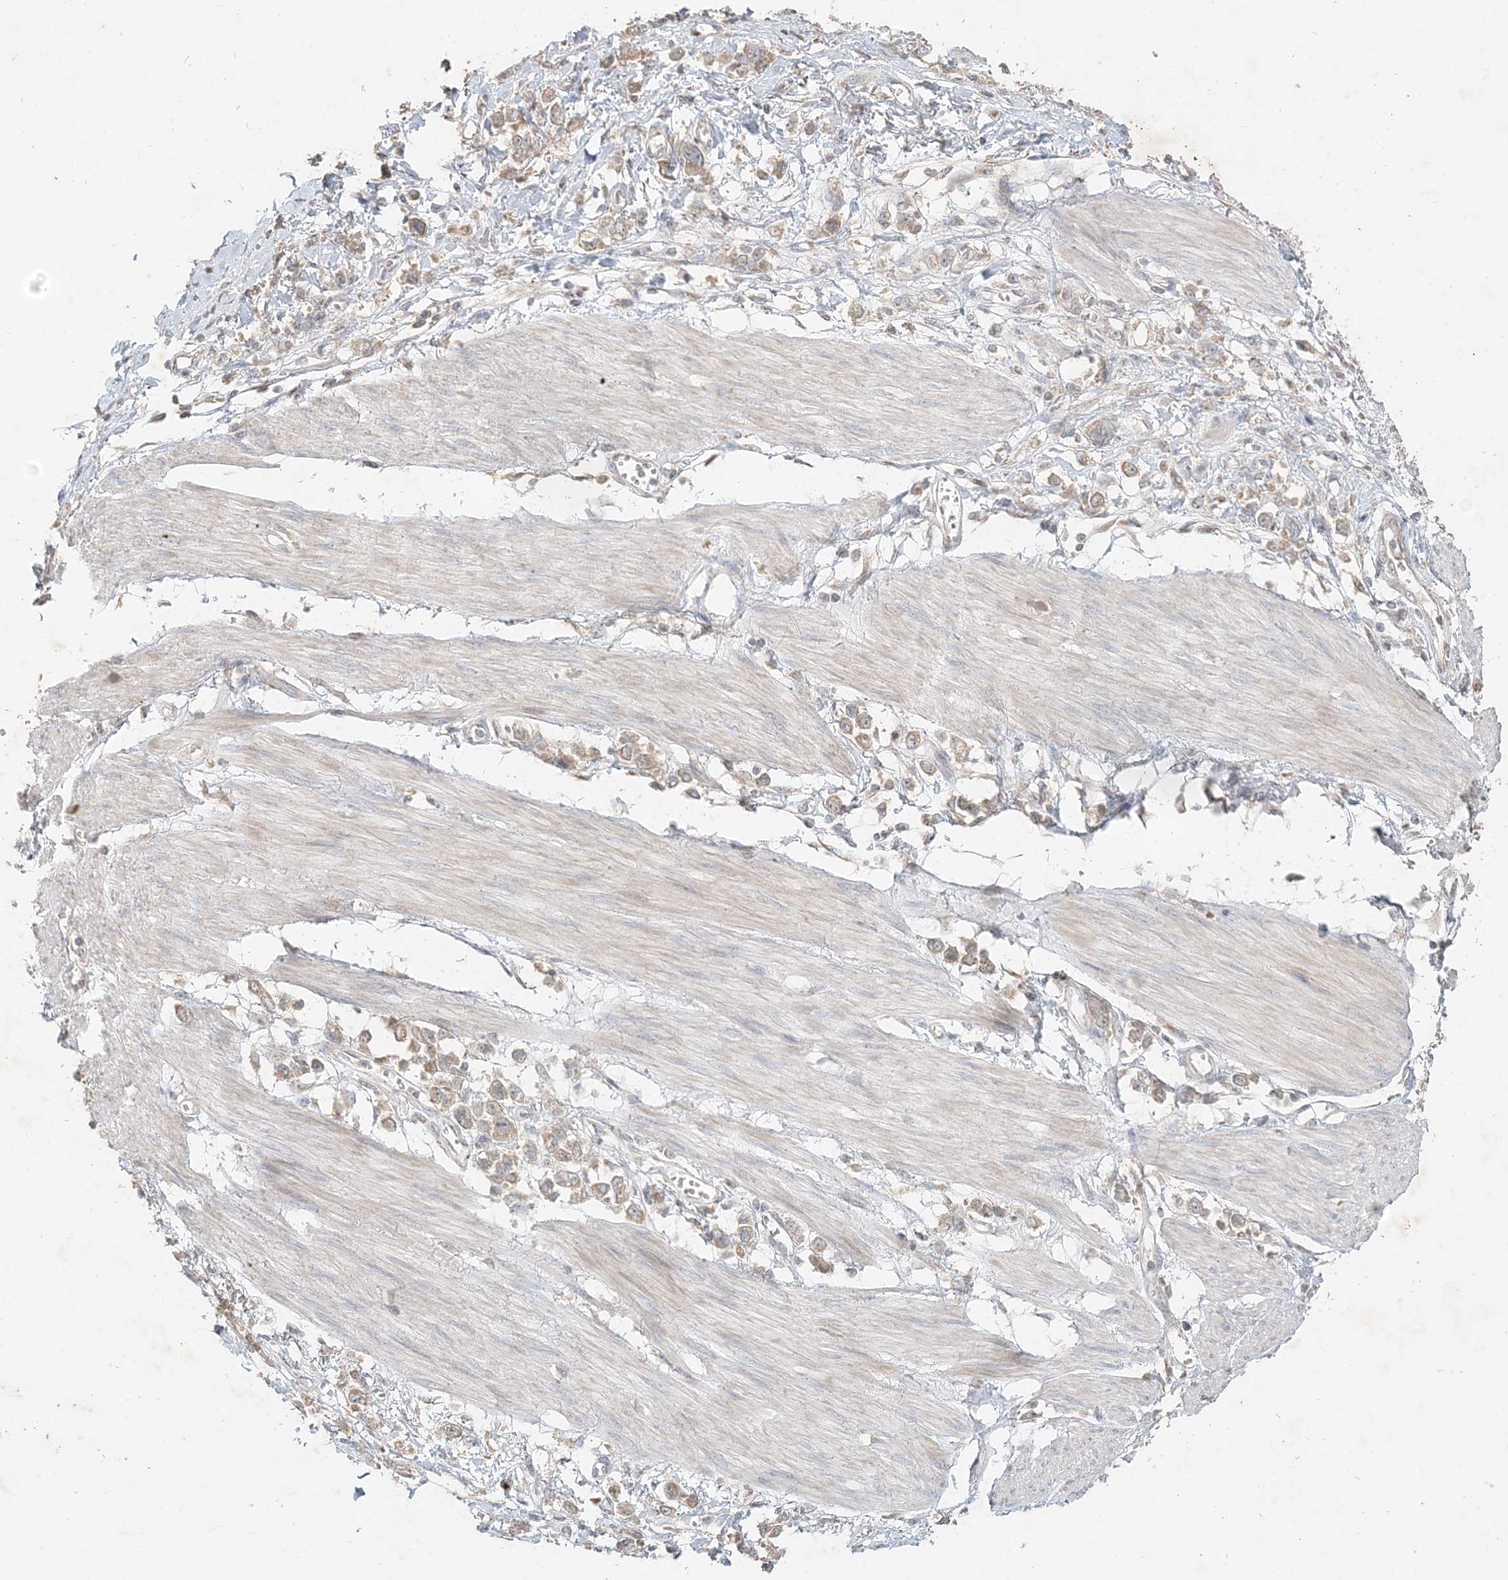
{"staining": {"intensity": "weak", "quantity": ">75%", "location": "cytoplasmic/membranous"}, "tissue": "stomach cancer", "cell_type": "Tumor cells", "image_type": "cancer", "snomed": [{"axis": "morphology", "description": "Adenocarcinoma, NOS"}, {"axis": "topography", "description": "Stomach"}], "caption": "Immunohistochemistry image of neoplastic tissue: human adenocarcinoma (stomach) stained using immunohistochemistry demonstrates low levels of weak protein expression localized specifically in the cytoplasmic/membranous of tumor cells, appearing as a cytoplasmic/membranous brown color.", "gene": "RAB14", "patient": {"sex": "female", "age": 76}}